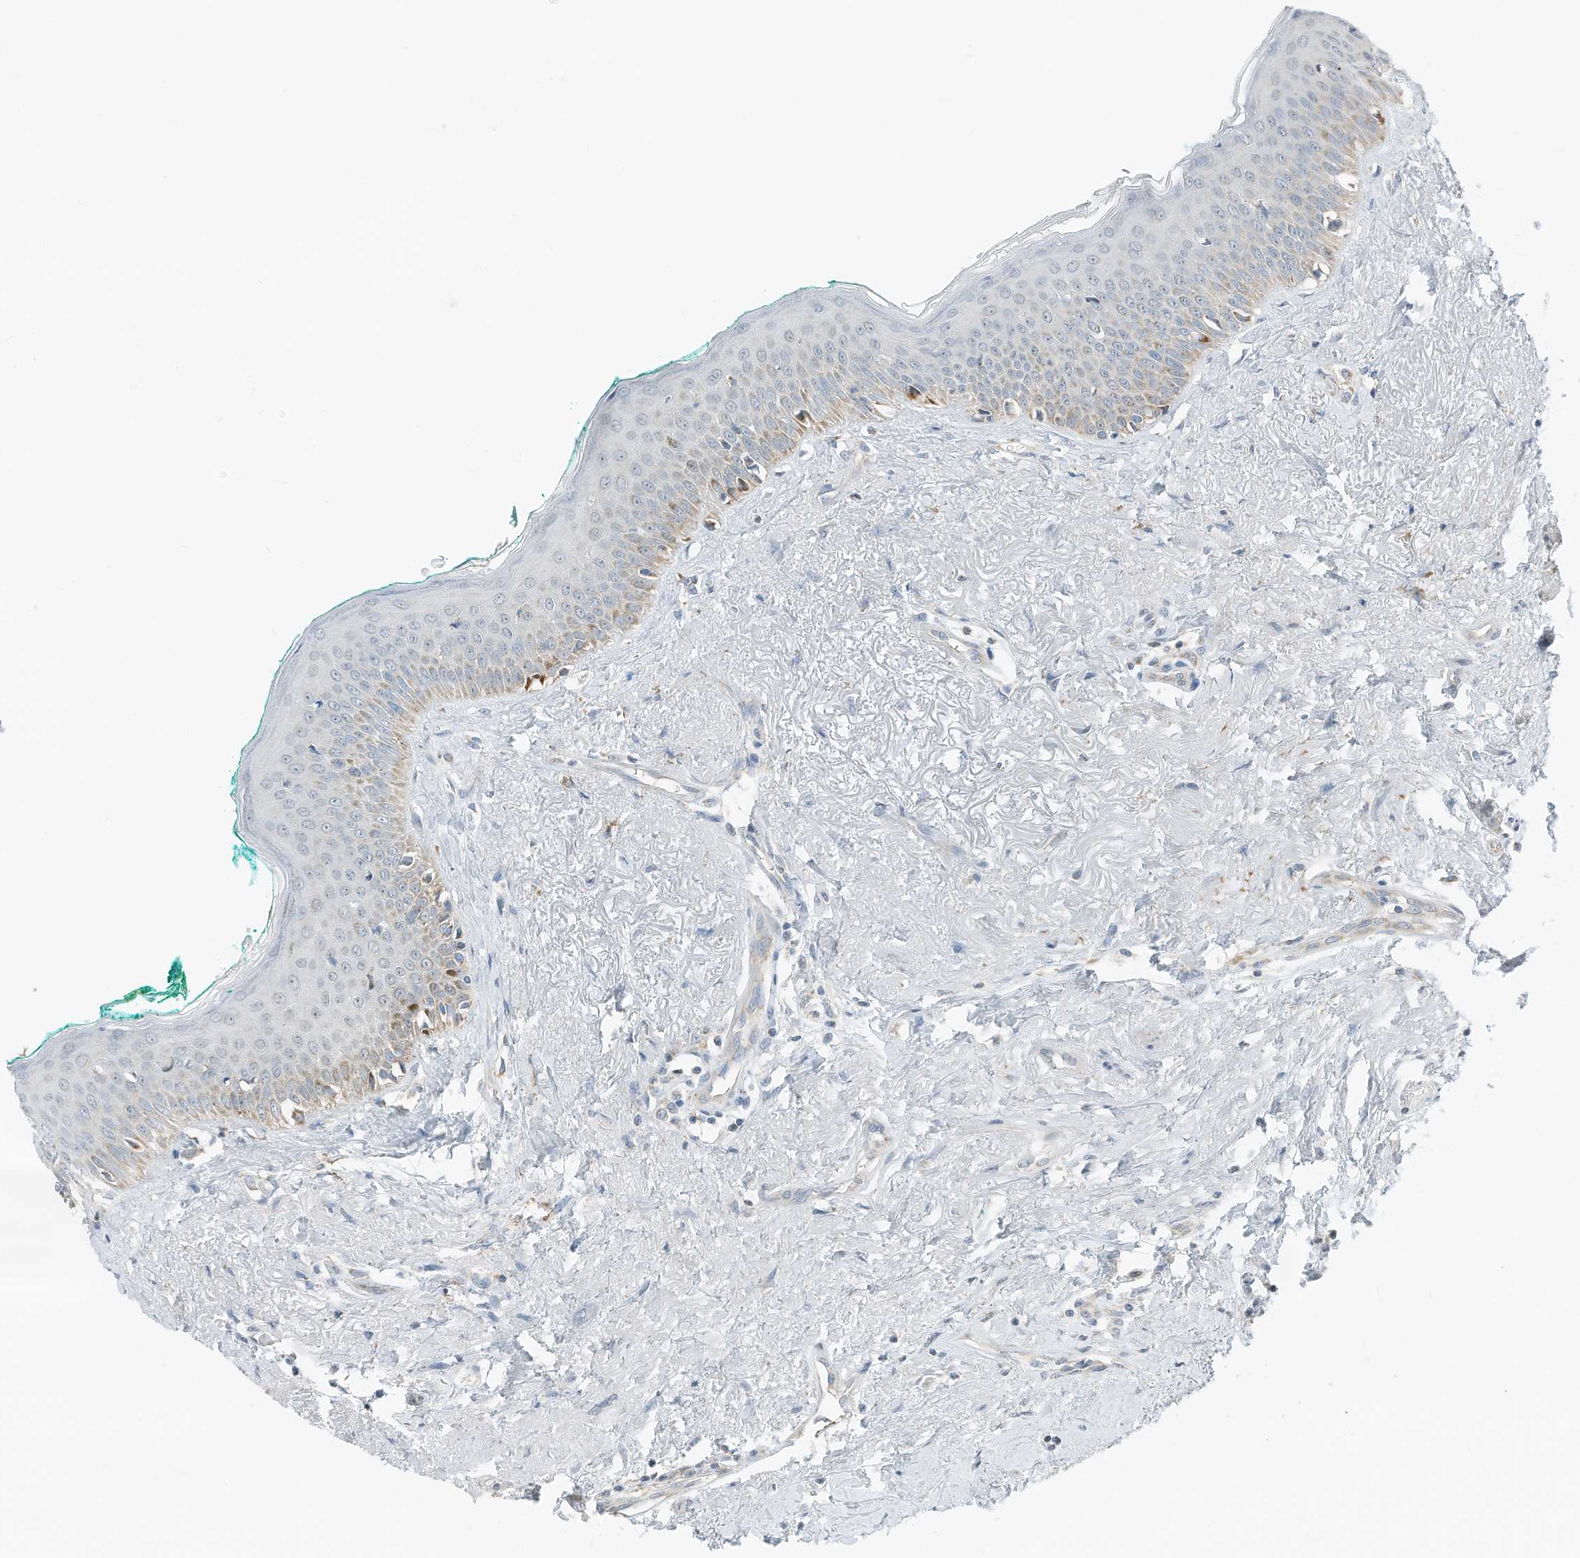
{"staining": {"intensity": "moderate", "quantity": "<25%", "location": "cytoplasmic/membranous"}, "tissue": "oral mucosa", "cell_type": "Squamous epithelial cells", "image_type": "normal", "snomed": [{"axis": "morphology", "description": "Normal tissue, NOS"}, {"axis": "topography", "description": "Oral tissue"}], "caption": "Protein analysis of unremarkable oral mucosa shows moderate cytoplasmic/membranous expression in about <25% of squamous epithelial cells.", "gene": "RMND1", "patient": {"sex": "female", "age": 70}}